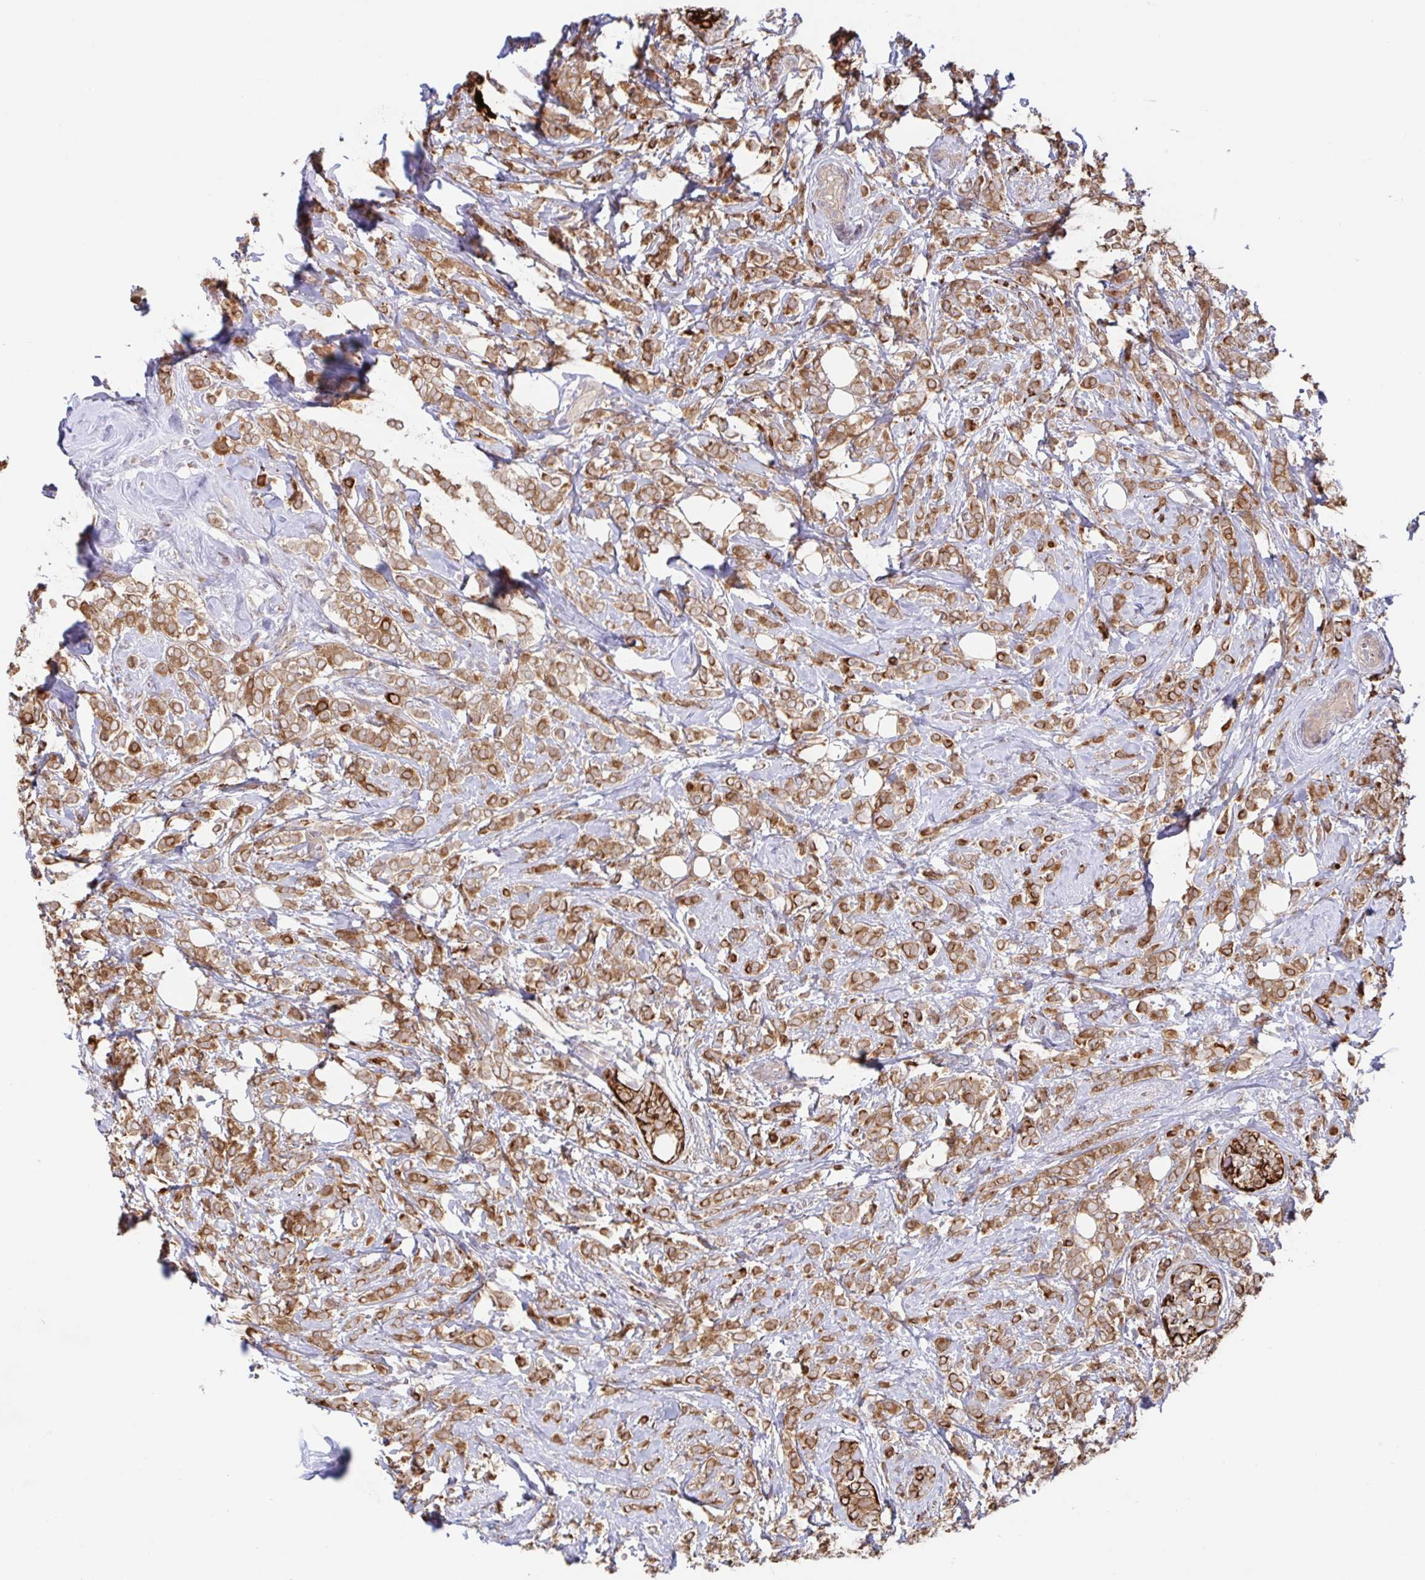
{"staining": {"intensity": "moderate", "quantity": ">75%", "location": "cytoplasmic/membranous"}, "tissue": "breast cancer", "cell_type": "Tumor cells", "image_type": "cancer", "snomed": [{"axis": "morphology", "description": "Lobular carcinoma"}, {"axis": "topography", "description": "Breast"}], "caption": "DAB immunohistochemical staining of human breast cancer (lobular carcinoma) exhibits moderate cytoplasmic/membranous protein positivity in approximately >75% of tumor cells.", "gene": "AACS", "patient": {"sex": "female", "age": 49}}